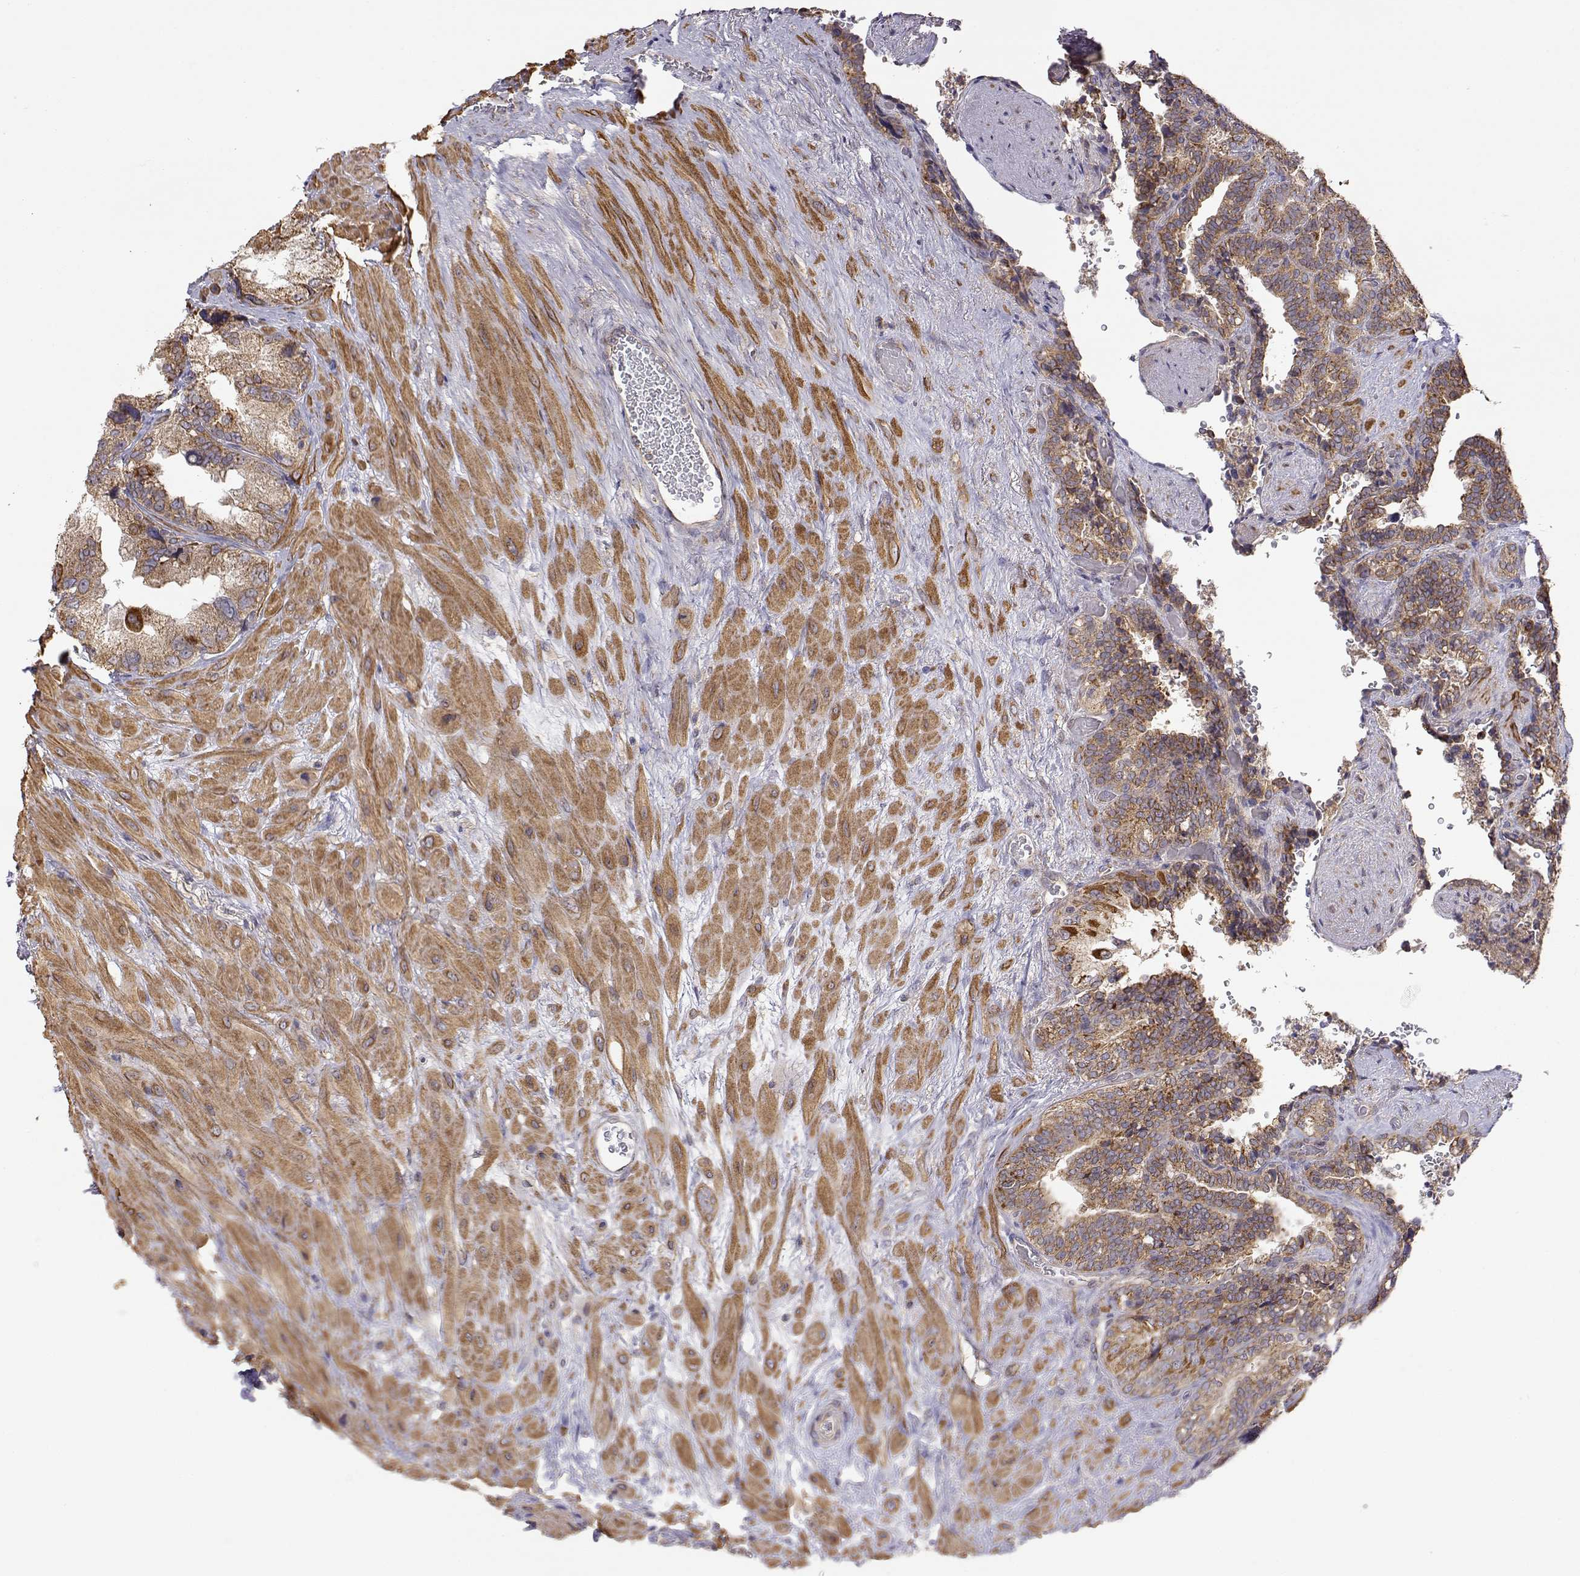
{"staining": {"intensity": "moderate", "quantity": ">75%", "location": "cytoplasmic/membranous"}, "tissue": "seminal vesicle", "cell_type": "Glandular cells", "image_type": "normal", "snomed": [{"axis": "morphology", "description": "Normal tissue, NOS"}, {"axis": "topography", "description": "Seminal veicle"}], "caption": "Immunohistochemical staining of normal human seminal vesicle exhibits moderate cytoplasmic/membranous protein staining in approximately >75% of glandular cells. (DAB (3,3'-diaminobenzidine) IHC with brightfield microscopy, high magnification).", "gene": "PAIP1", "patient": {"sex": "male", "age": 69}}